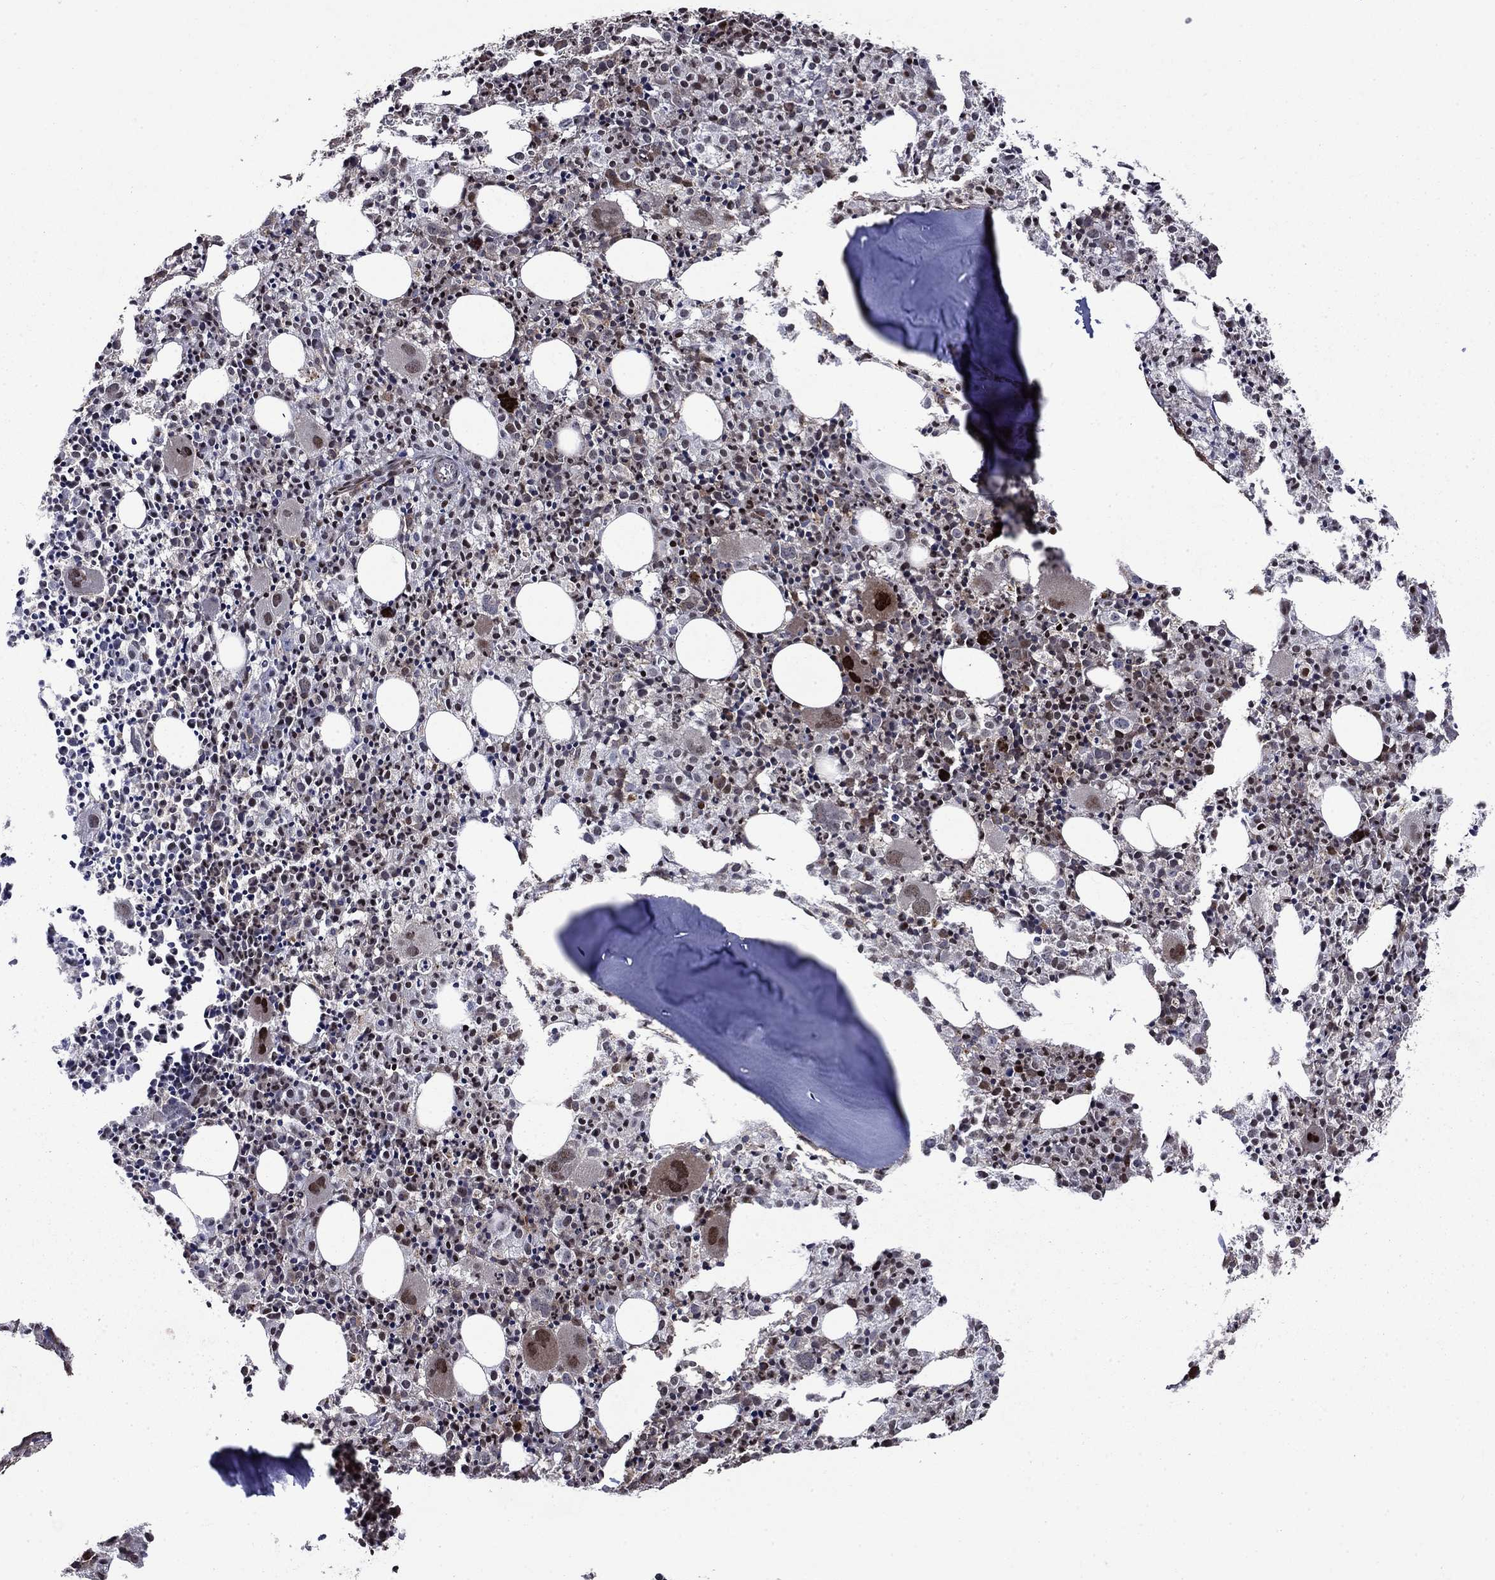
{"staining": {"intensity": "strong", "quantity": "<25%", "location": "cytoplasmic/membranous,nuclear"}, "tissue": "bone marrow", "cell_type": "Hematopoietic cells", "image_type": "normal", "snomed": [{"axis": "morphology", "description": "Normal tissue, NOS"}, {"axis": "morphology", "description": "Inflammation, NOS"}, {"axis": "topography", "description": "Bone marrow"}], "caption": "Brown immunohistochemical staining in benign bone marrow demonstrates strong cytoplasmic/membranous,nuclear positivity in approximately <25% of hematopoietic cells. (IHC, brightfield microscopy, high magnification).", "gene": "AGTPBP1", "patient": {"sex": "male", "age": 3}}